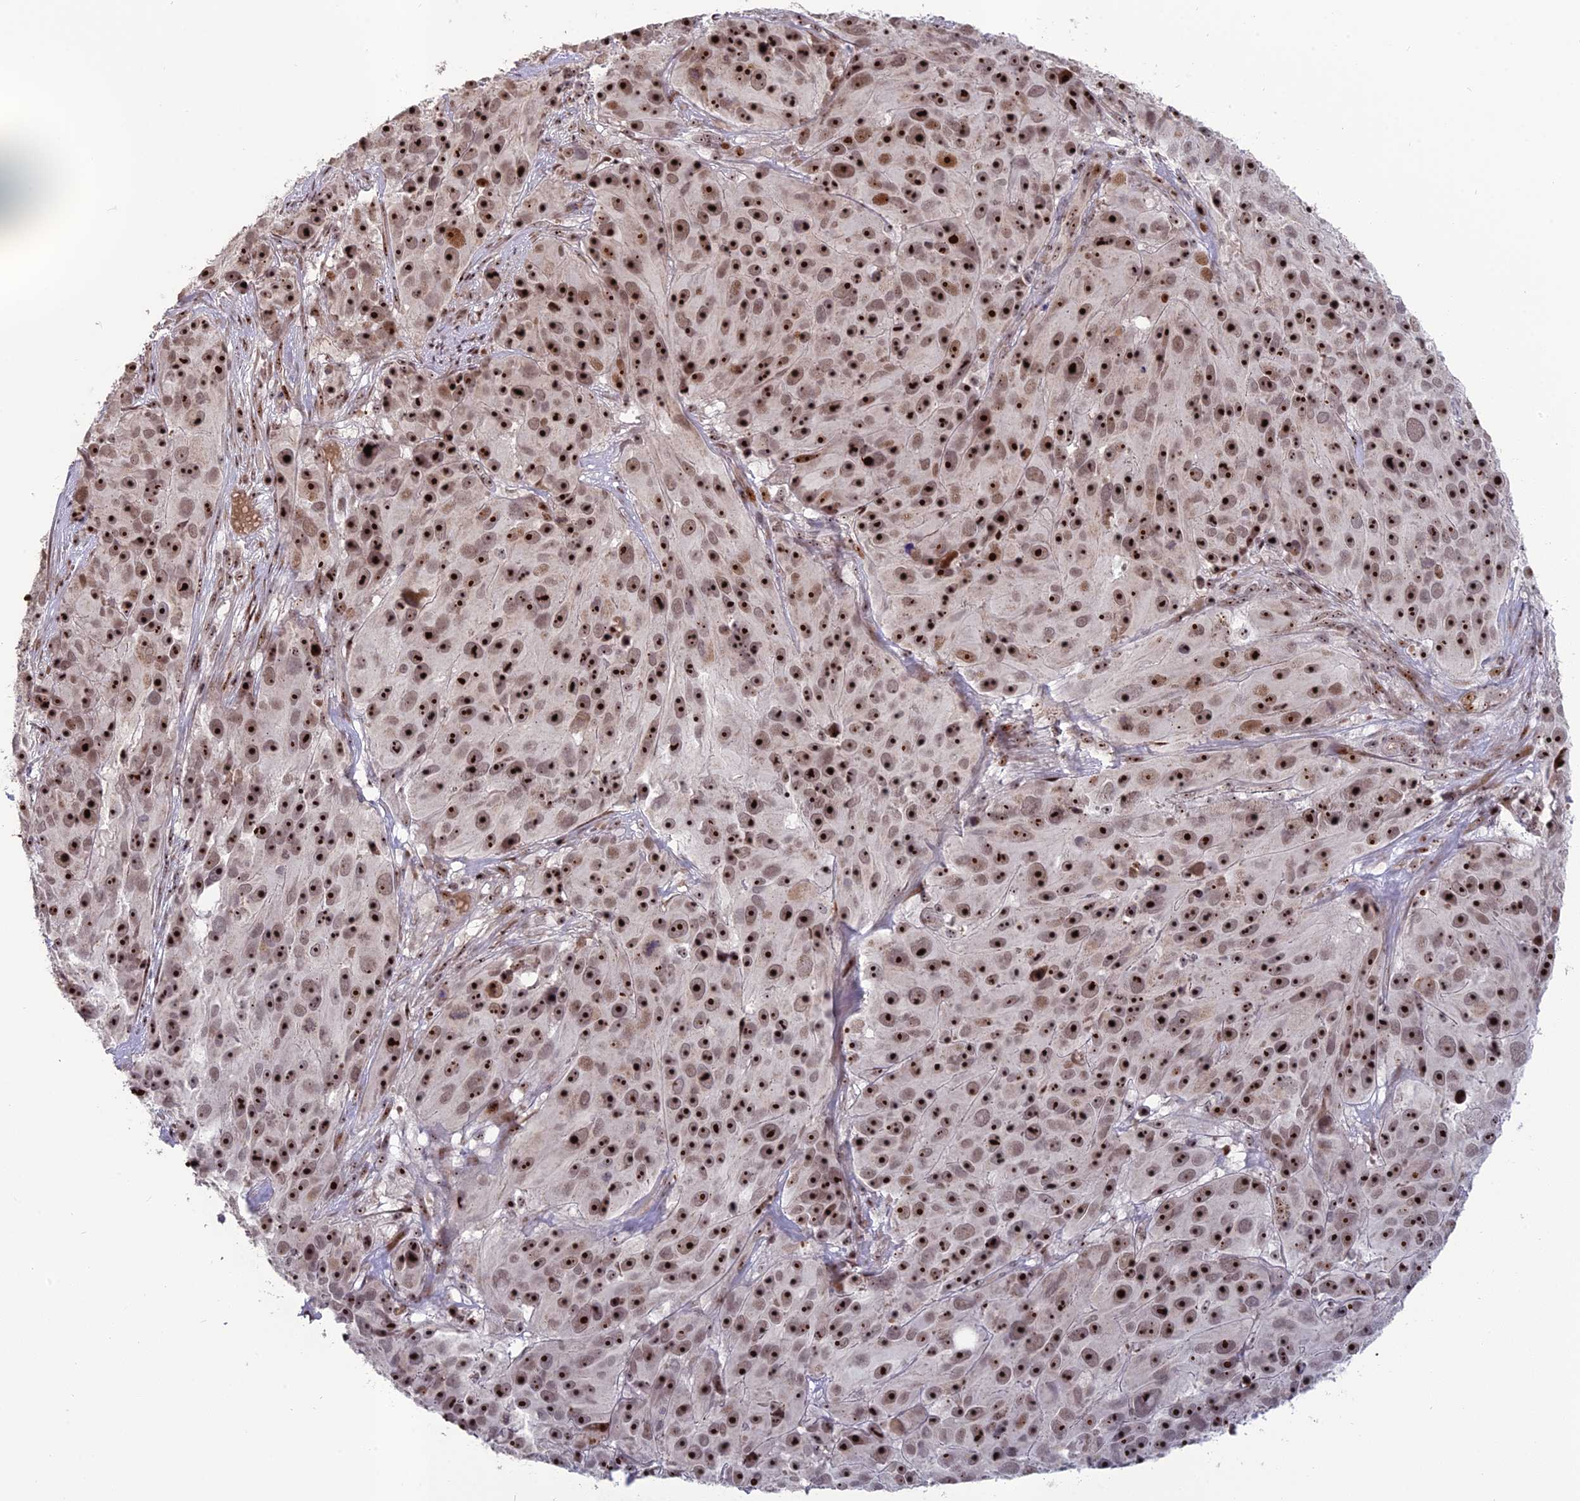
{"staining": {"intensity": "strong", "quantity": ">75%", "location": "nuclear"}, "tissue": "melanoma", "cell_type": "Tumor cells", "image_type": "cancer", "snomed": [{"axis": "morphology", "description": "Malignant melanoma, NOS"}, {"axis": "topography", "description": "Skin"}], "caption": "Immunohistochemical staining of melanoma shows high levels of strong nuclear expression in approximately >75% of tumor cells.", "gene": "FAM131A", "patient": {"sex": "male", "age": 84}}